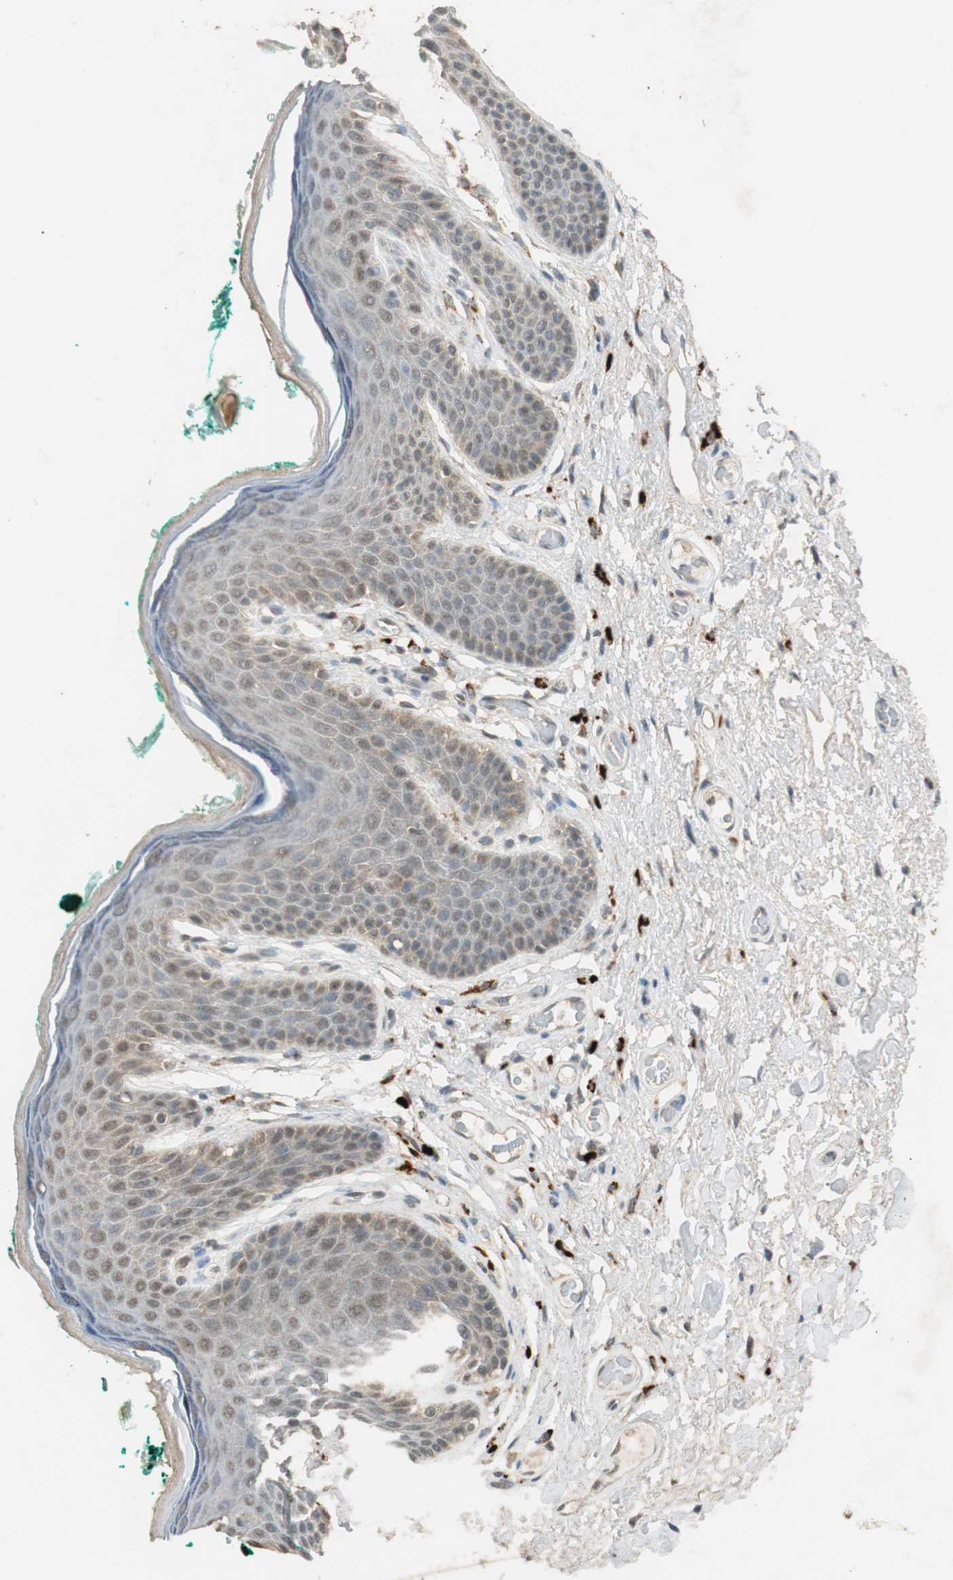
{"staining": {"intensity": "weak", "quantity": "25%-75%", "location": "cytoplasmic/membranous"}, "tissue": "skin", "cell_type": "Epidermal cells", "image_type": "normal", "snomed": [{"axis": "morphology", "description": "Normal tissue, NOS"}, {"axis": "topography", "description": "Anal"}], "caption": "Immunohistochemical staining of benign human skin exhibits low levels of weak cytoplasmic/membranous expression in approximately 25%-75% of epidermal cells. The staining was performed using DAB (3,3'-diaminobenzidine) to visualize the protein expression in brown, while the nuclei were stained in blue with hematoxylin (Magnification: 20x).", "gene": "GLB1", "patient": {"sex": "male", "age": 74}}